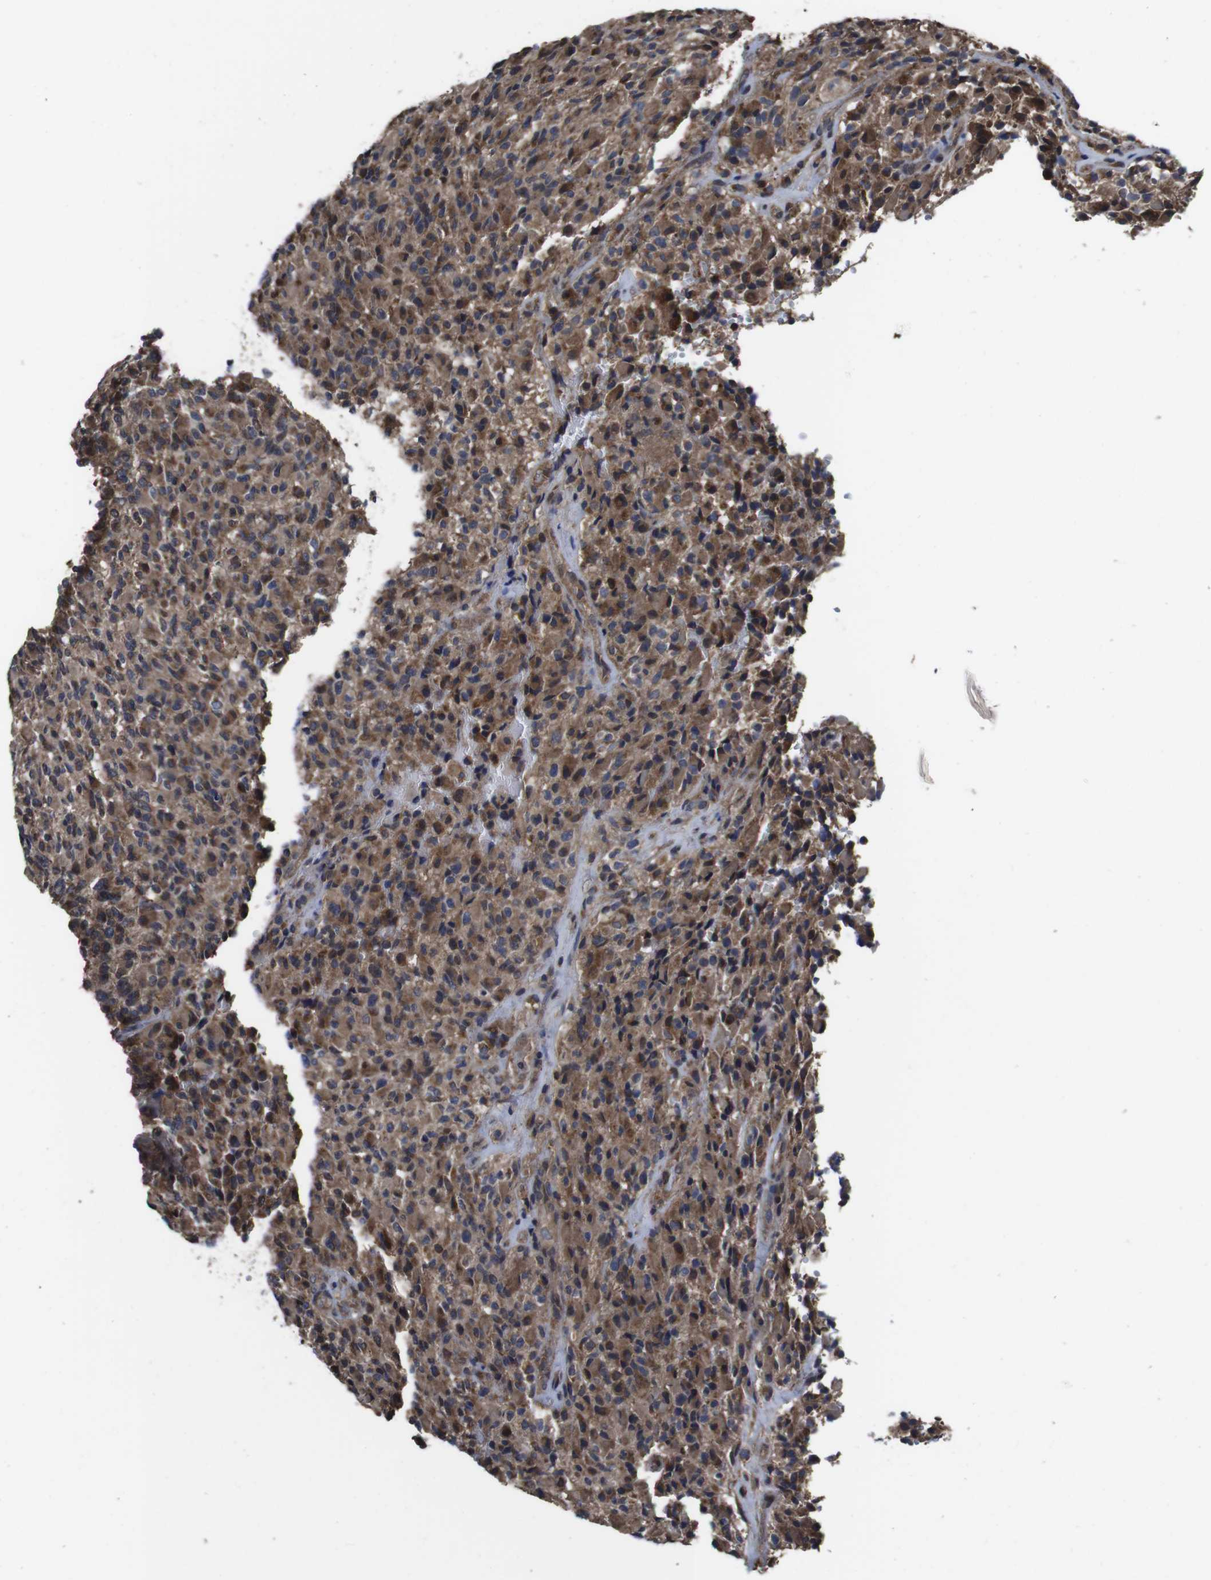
{"staining": {"intensity": "moderate", "quantity": "25%-75%", "location": "cytoplasmic/membranous"}, "tissue": "glioma", "cell_type": "Tumor cells", "image_type": "cancer", "snomed": [{"axis": "morphology", "description": "Glioma, malignant, High grade"}, {"axis": "topography", "description": "Brain"}], "caption": "The histopathology image shows immunohistochemical staining of glioma. There is moderate cytoplasmic/membranous staining is seen in about 25%-75% of tumor cells.", "gene": "CXCL11", "patient": {"sex": "male", "age": 71}}